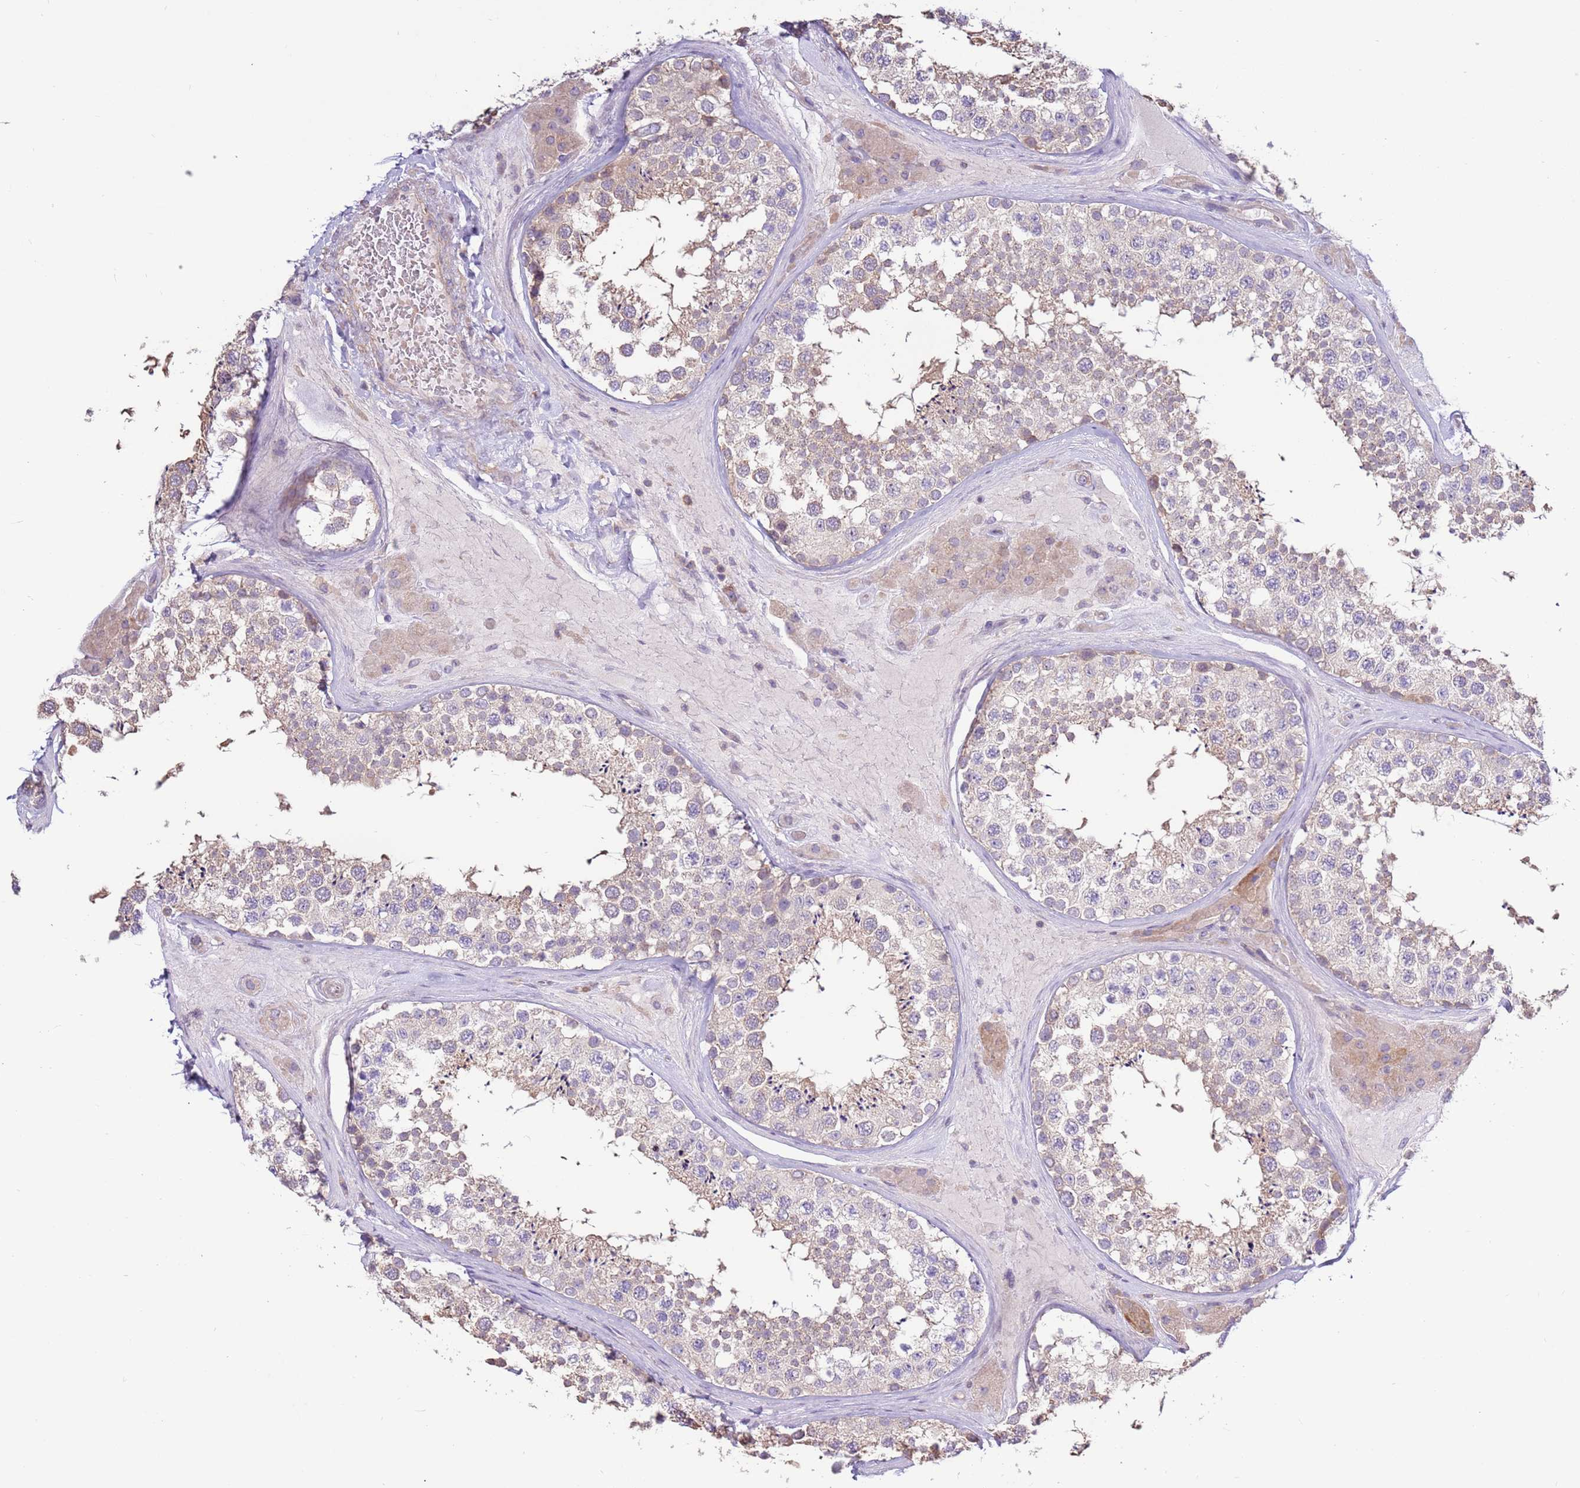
{"staining": {"intensity": "weak", "quantity": "25%-75%", "location": "cytoplasmic/membranous"}, "tissue": "testis", "cell_type": "Cells in seminiferous ducts", "image_type": "normal", "snomed": [{"axis": "morphology", "description": "Normal tissue, NOS"}, {"axis": "topography", "description": "Testis"}], "caption": "Protein staining demonstrates weak cytoplasmic/membranous expression in about 25%-75% of cells in seminiferous ducts in normal testis.", "gene": "EVA1B", "patient": {"sex": "male", "age": 46}}